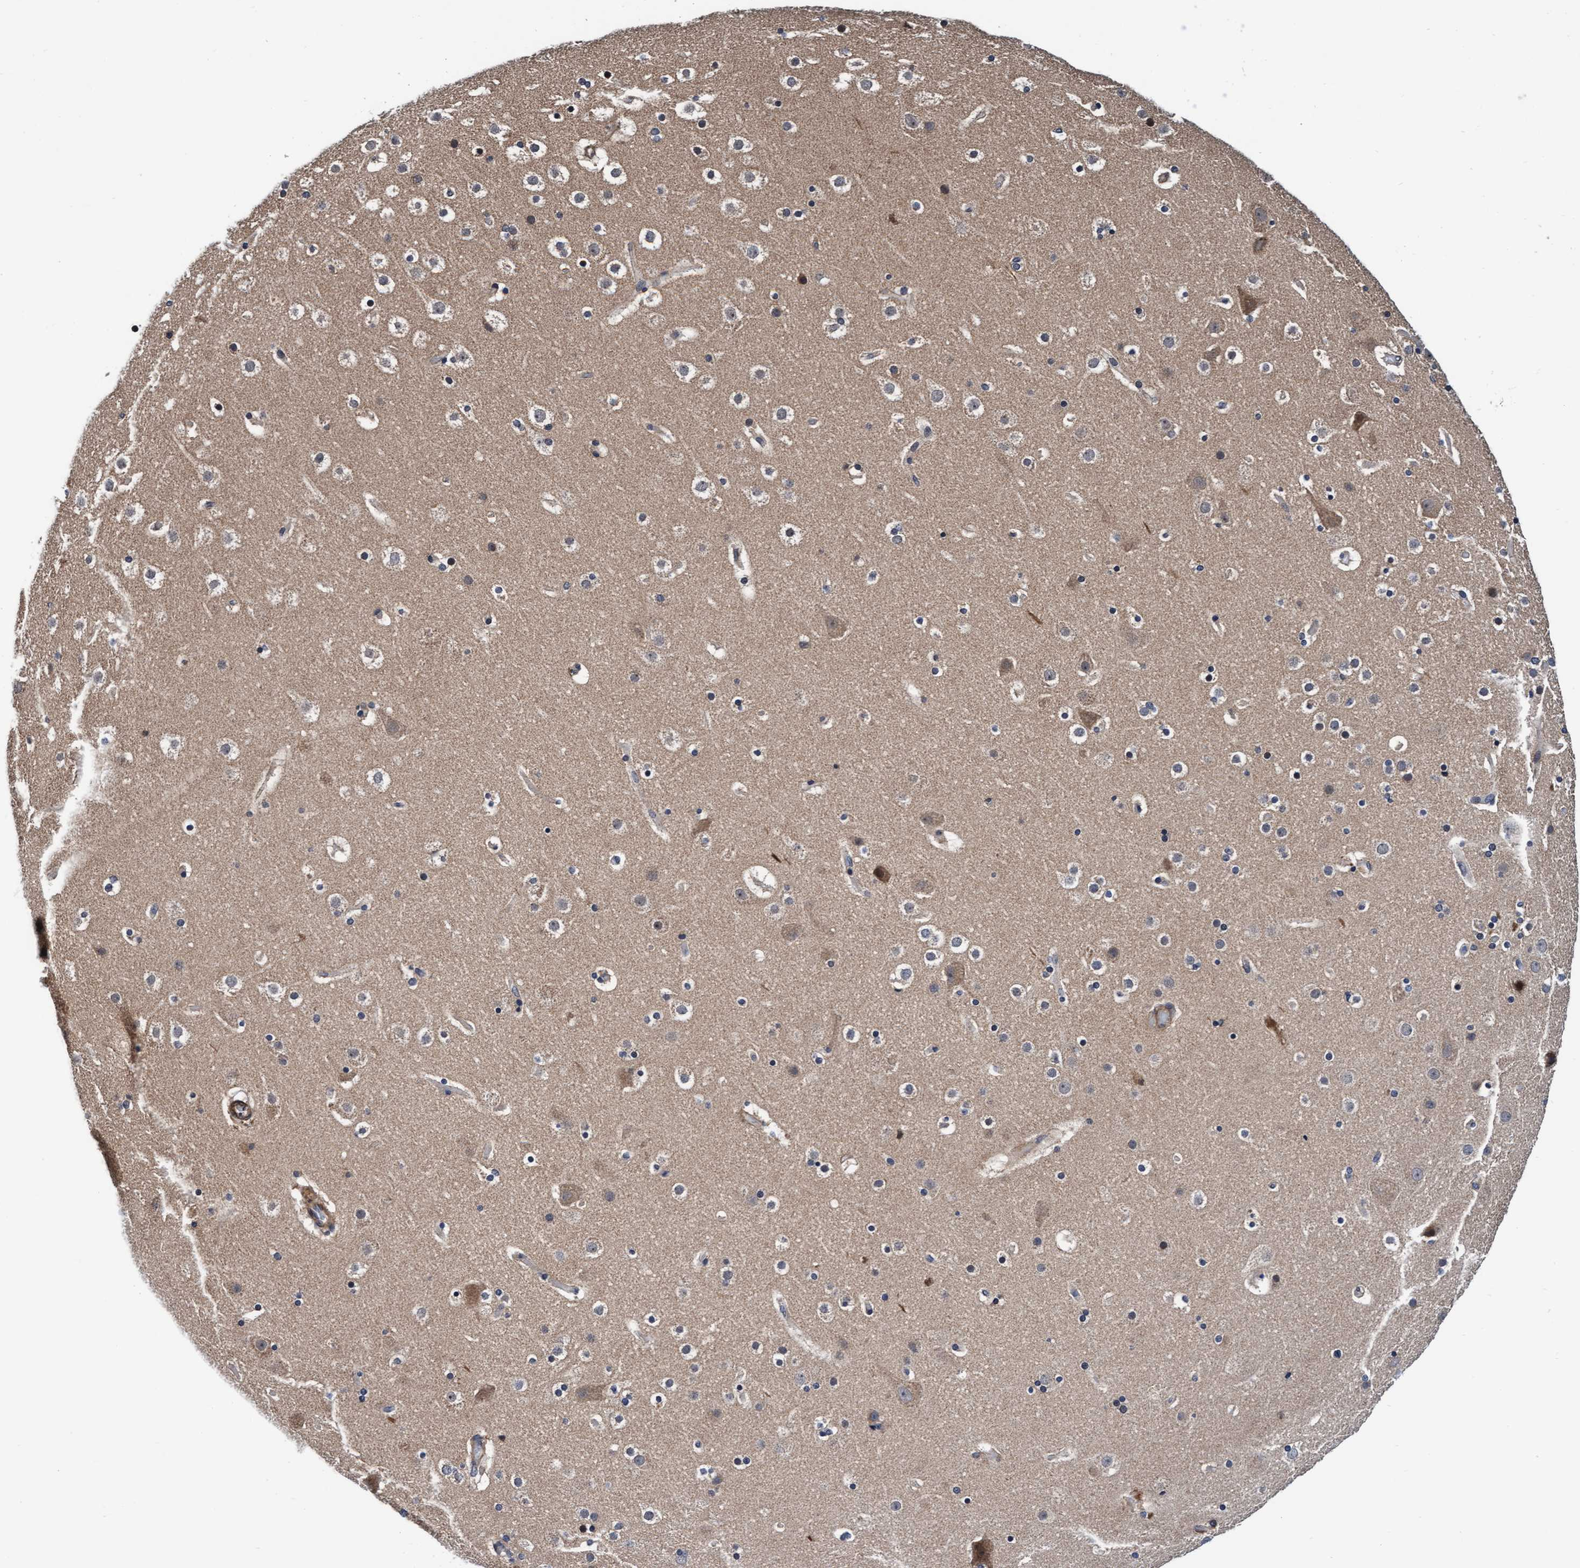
{"staining": {"intensity": "weak", "quantity": ">75%", "location": "cytoplasmic/membranous"}, "tissue": "cerebral cortex", "cell_type": "Endothelial cells", "image_type": "normal", "snomed": [{"axis": "morphology", "description": "Normal tissue, NOS"}, {"axis": "topography", "description": "Cerebral cortex"}], "caption": "Immunohistochemical staining of normal cerebral cortex demonstrates weak cytoplasmic/membranous protein staining in approximately >75% of endothelial cells.", "gene": "EFCAB13", "patient": {"sex": "male", "age": 57}}